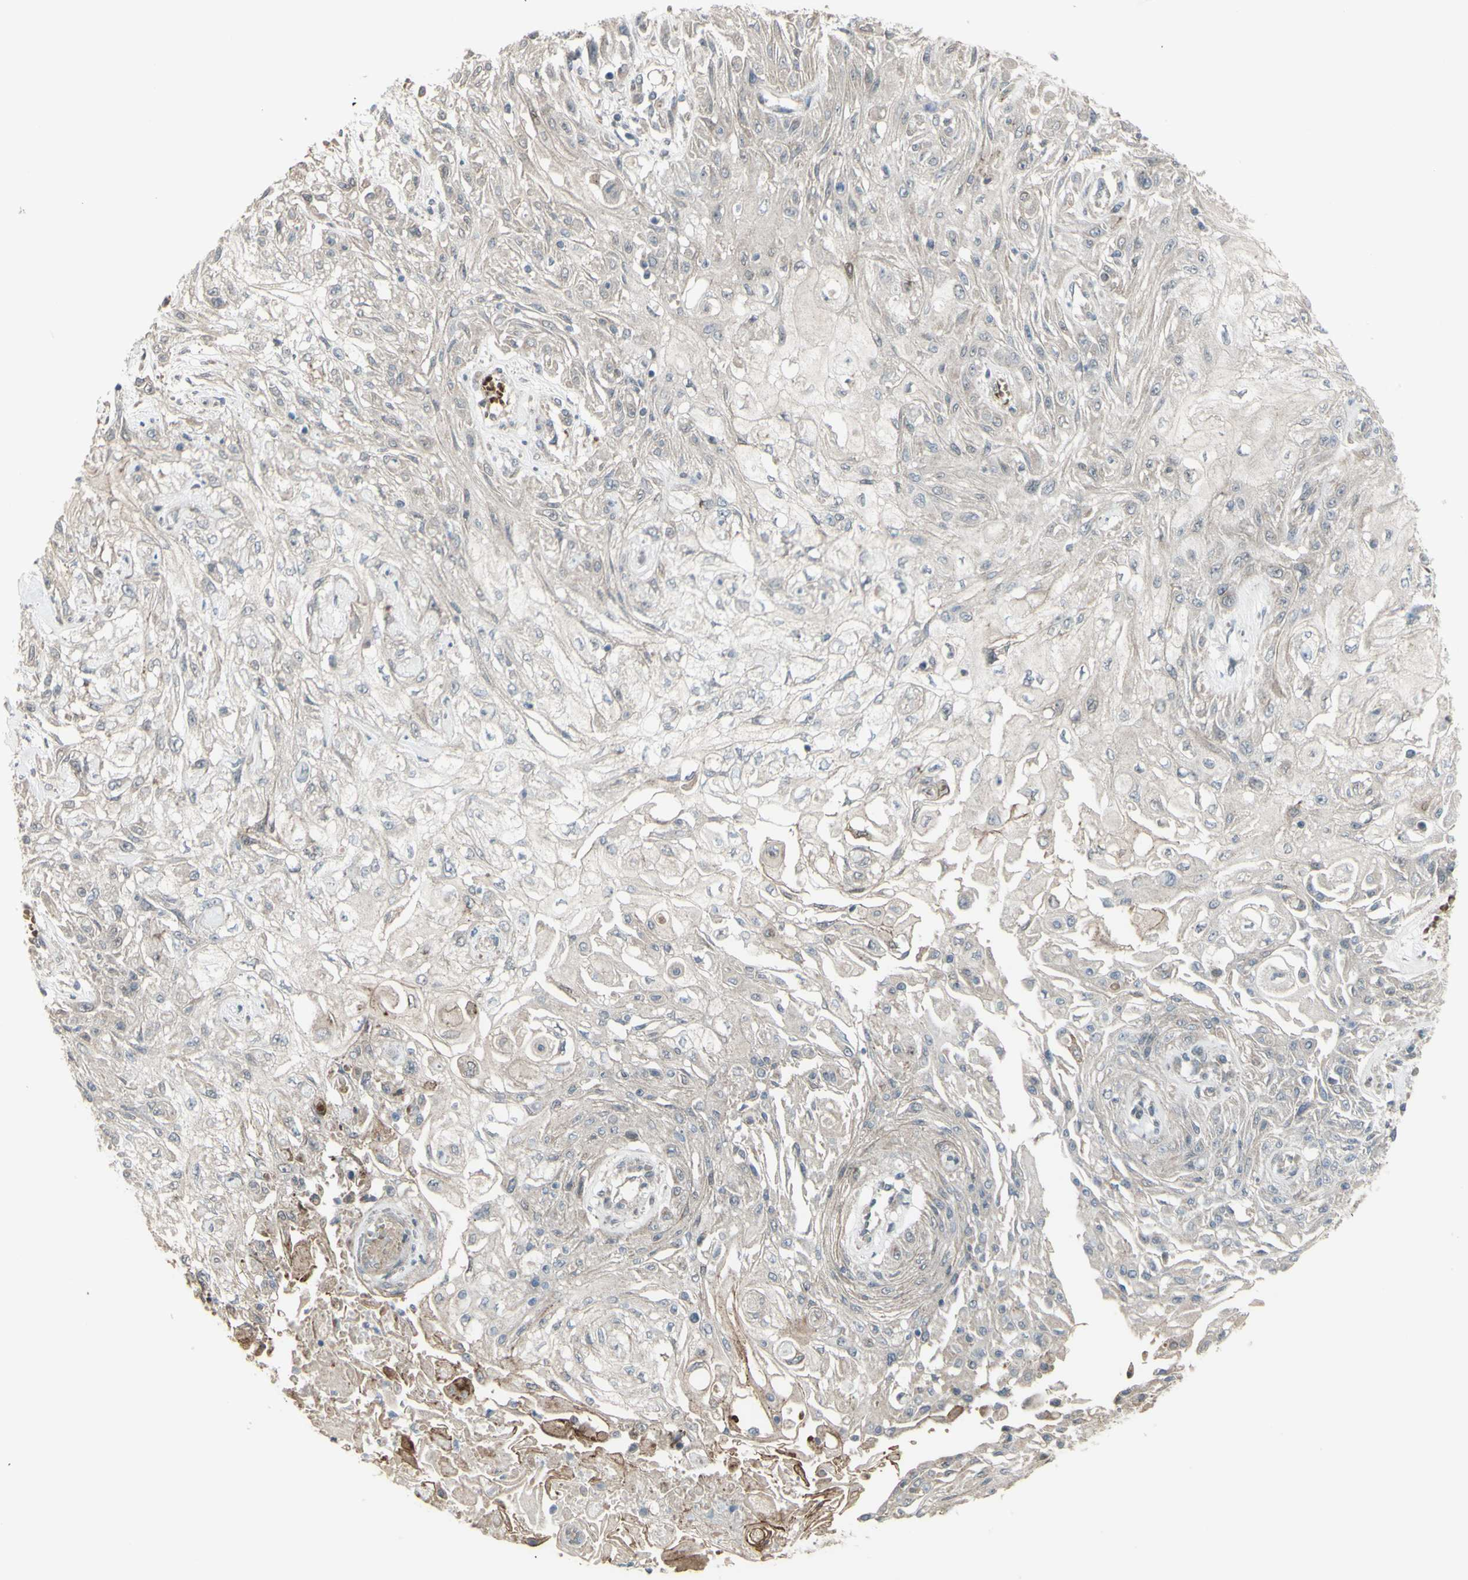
{"staining": {"intensity": "weak", "quantity": ">75%", "location": "cytoplasmic/membranous"}, "tissue": "skin cancer", "cell_type": "Tumor cells", "image_type": "cancer", "snomed": [{"axis": "morphology", "description": "Squamous cell carcinoma, NOS"}, {"axis": "topography", "description": "Skin"}], "caption": "This image exhibits IHC staining of human skin cancer, with low weak cytoplasmic/membranous positivity in about >75% of tumor cells.", "gene": "GRAMD1B", "patient": {"sex": "male", "age": 75}}